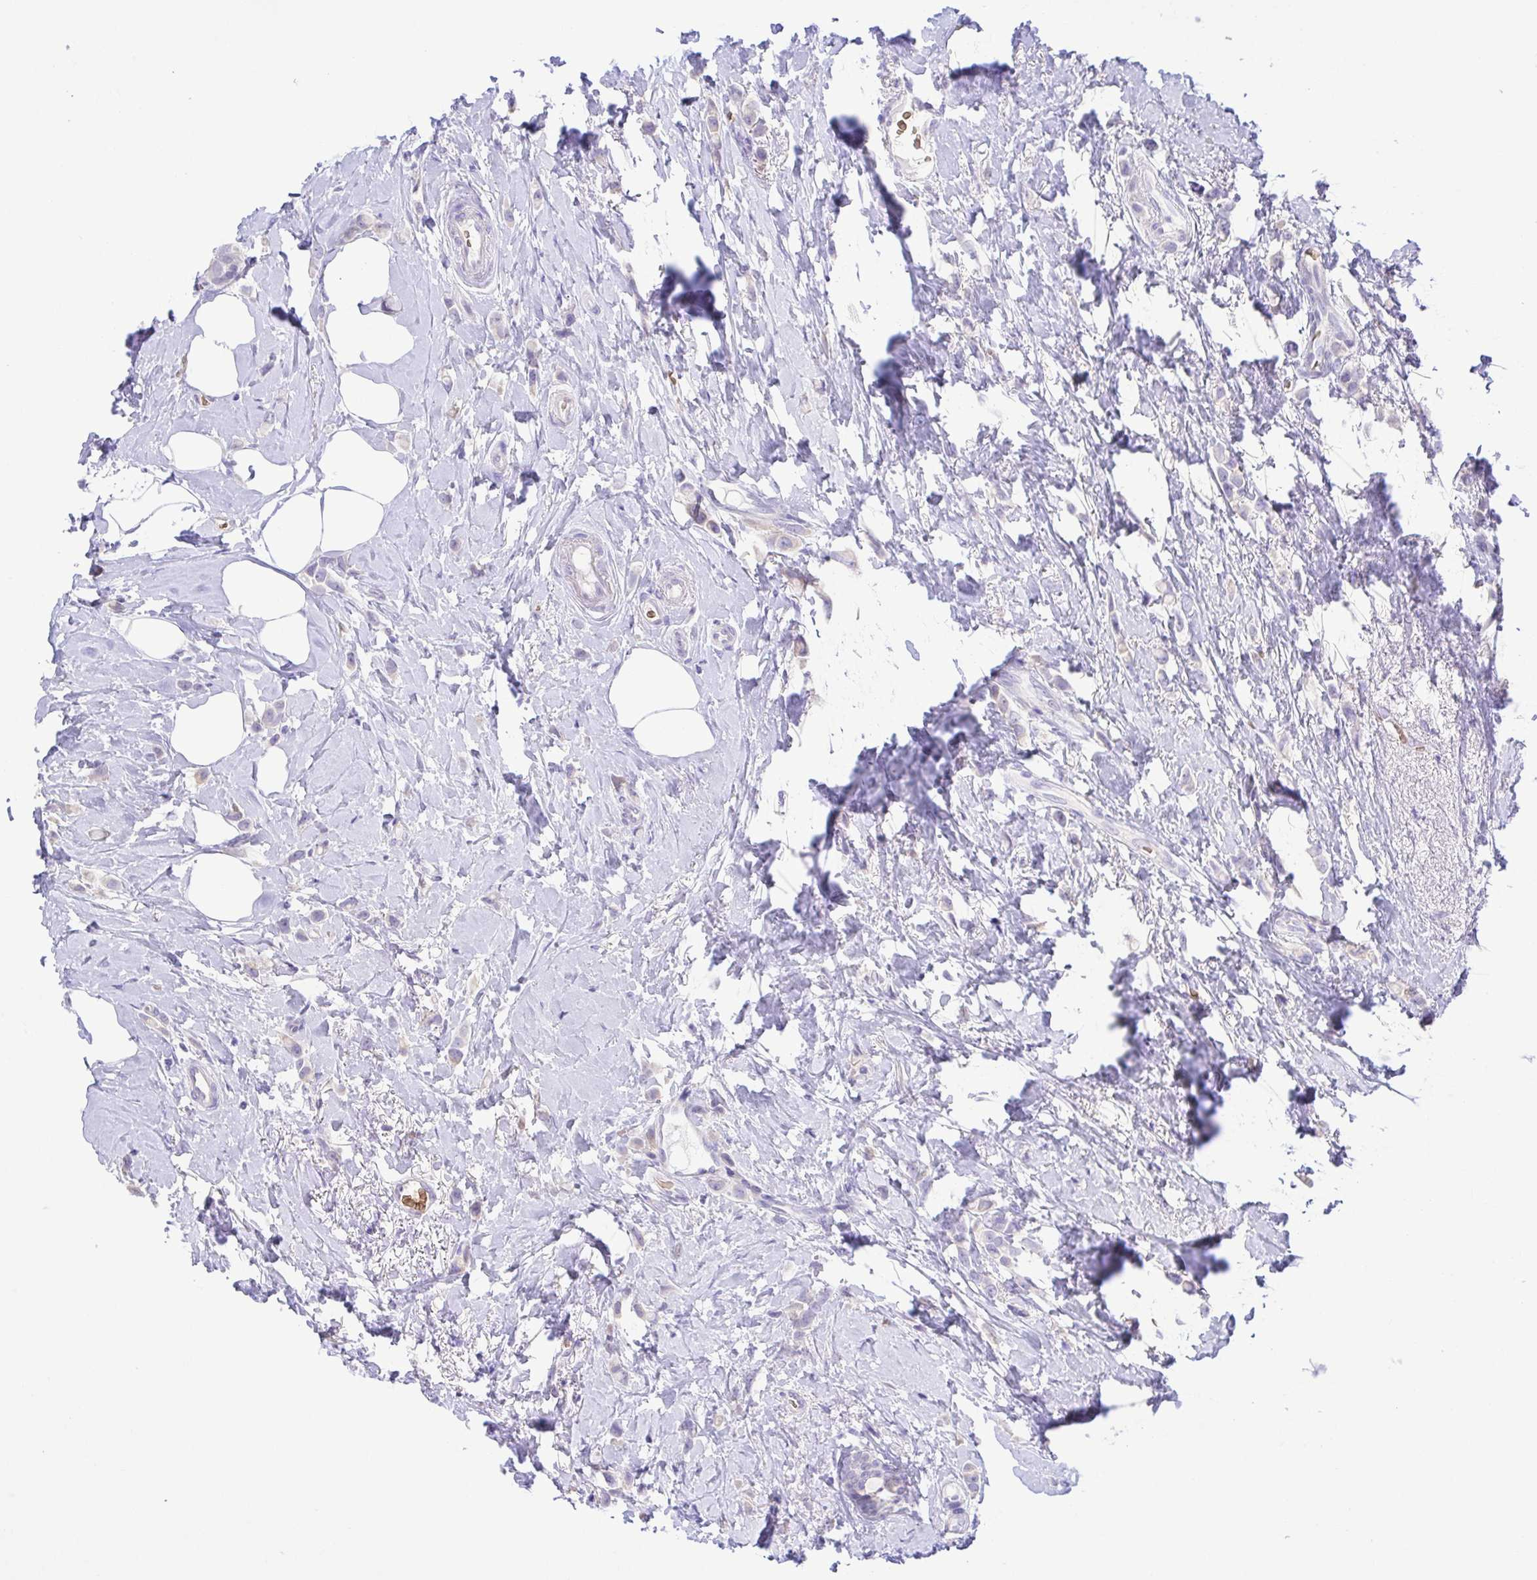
{"staining": {"intensity": "negative", "quantity": "none", "location": "none"}, "tissue": "breast cancer", "cell_type": "Tumor cells", "image_type": "cancer", "snomed": [{"axis": "morphology", "description": "Lobular carcinoma"}, {"axis": "topography", "description": "Breast"}], "caption": "Tumor cells show no significant protein expression in breast lobular carcinoma.", "gene": "EPB42", "patient": {"sex": "female", "age": 66}}